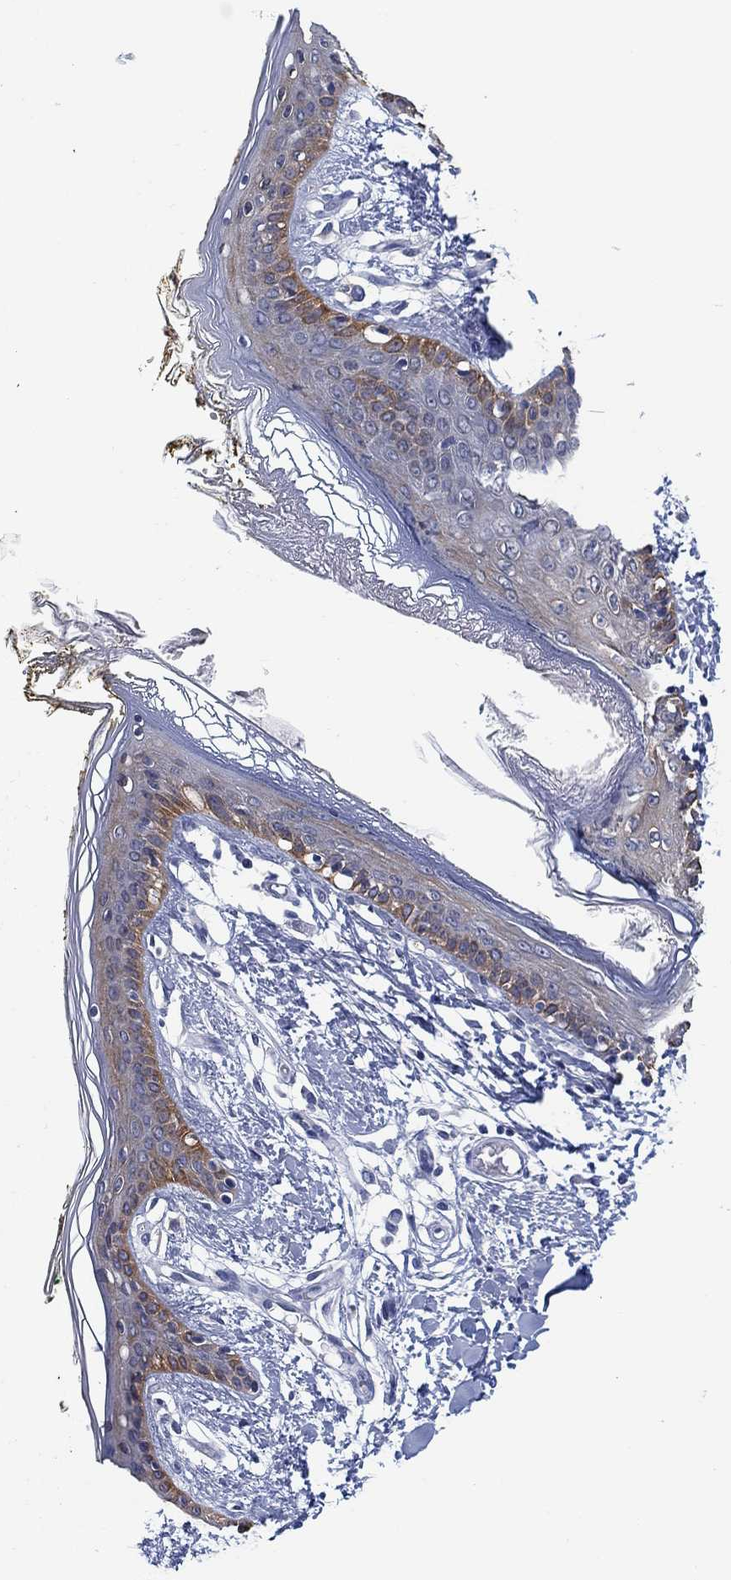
{"staining": {"intensity": "negative", "quantity": "none", "location": "none"}, "tissue": "skin", "cell_type": "Fibroblasts", "image_type": "normal", "snomed": [{"axis": "morphology", "description": "Normal tissue, NOS"}, {"axis": "topography", "description": "Skin"}], "caption": "Protein analysis of normal skin exhibits no significant positivity in fibroblasts. Nuclei are stained in blue.", "gene": "CLUL1", "patient": {"sex": "female", "age": 34}}